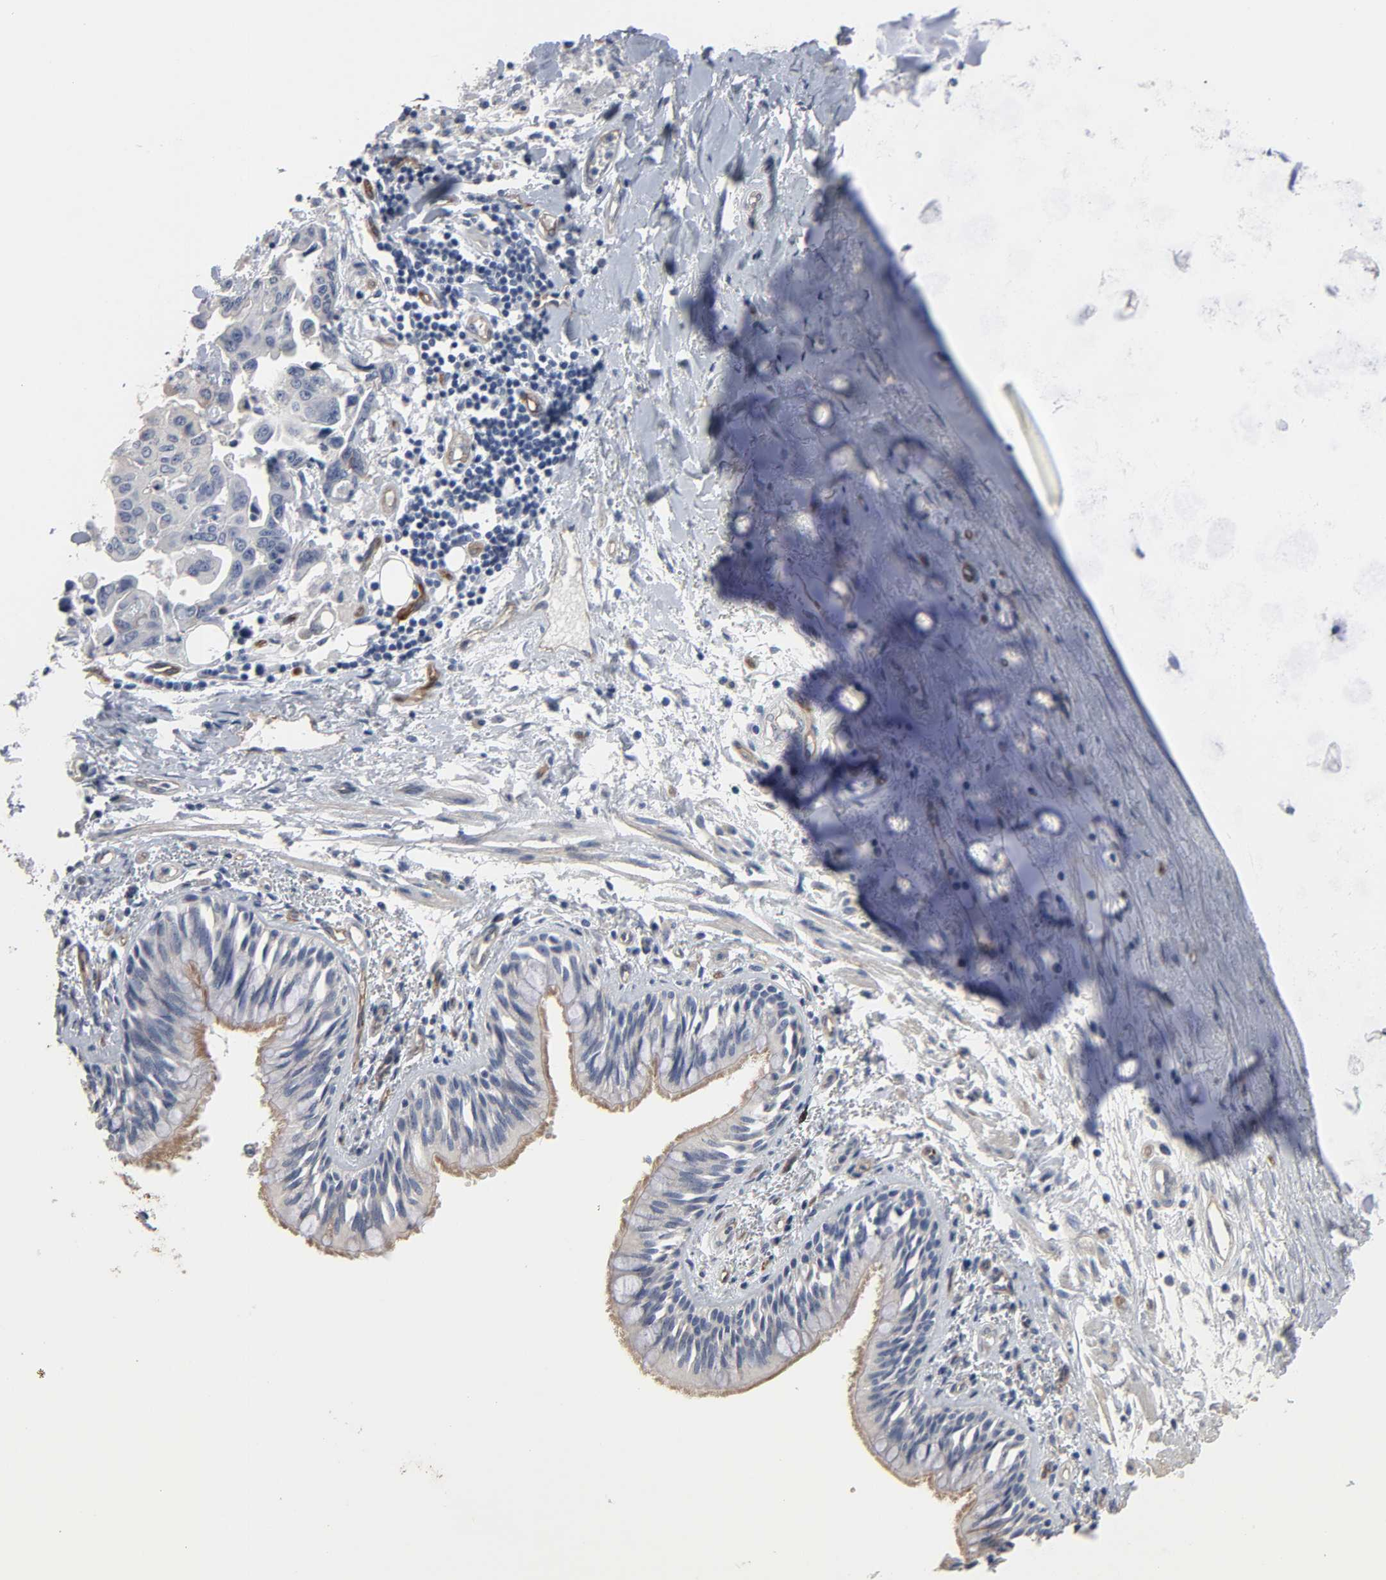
{"staining": {"intensity": "negative", "quantity": "none", "location": "none"}, "tissue": "lung cancer", "cell_type": "Tumor cells", "image_type": "cancer", "snomed": [{"axis": "morphology", "description": "Adenocarcinoma, NOS"}, {"axis": "topography", "description": "Lymph node"}, {"axis": "topography", "description": "Lung"}], "caption": "Immunohistochemistry (IHC) photomicrograph of human lung cancer stained for a protein (brown), which shows no expression in tumor cells. (DAB immunohistochemistry visualized using brightfield microscopy, high magnification).", "gene": "KDR", "patient": {"sex": "male", "age": 64}}